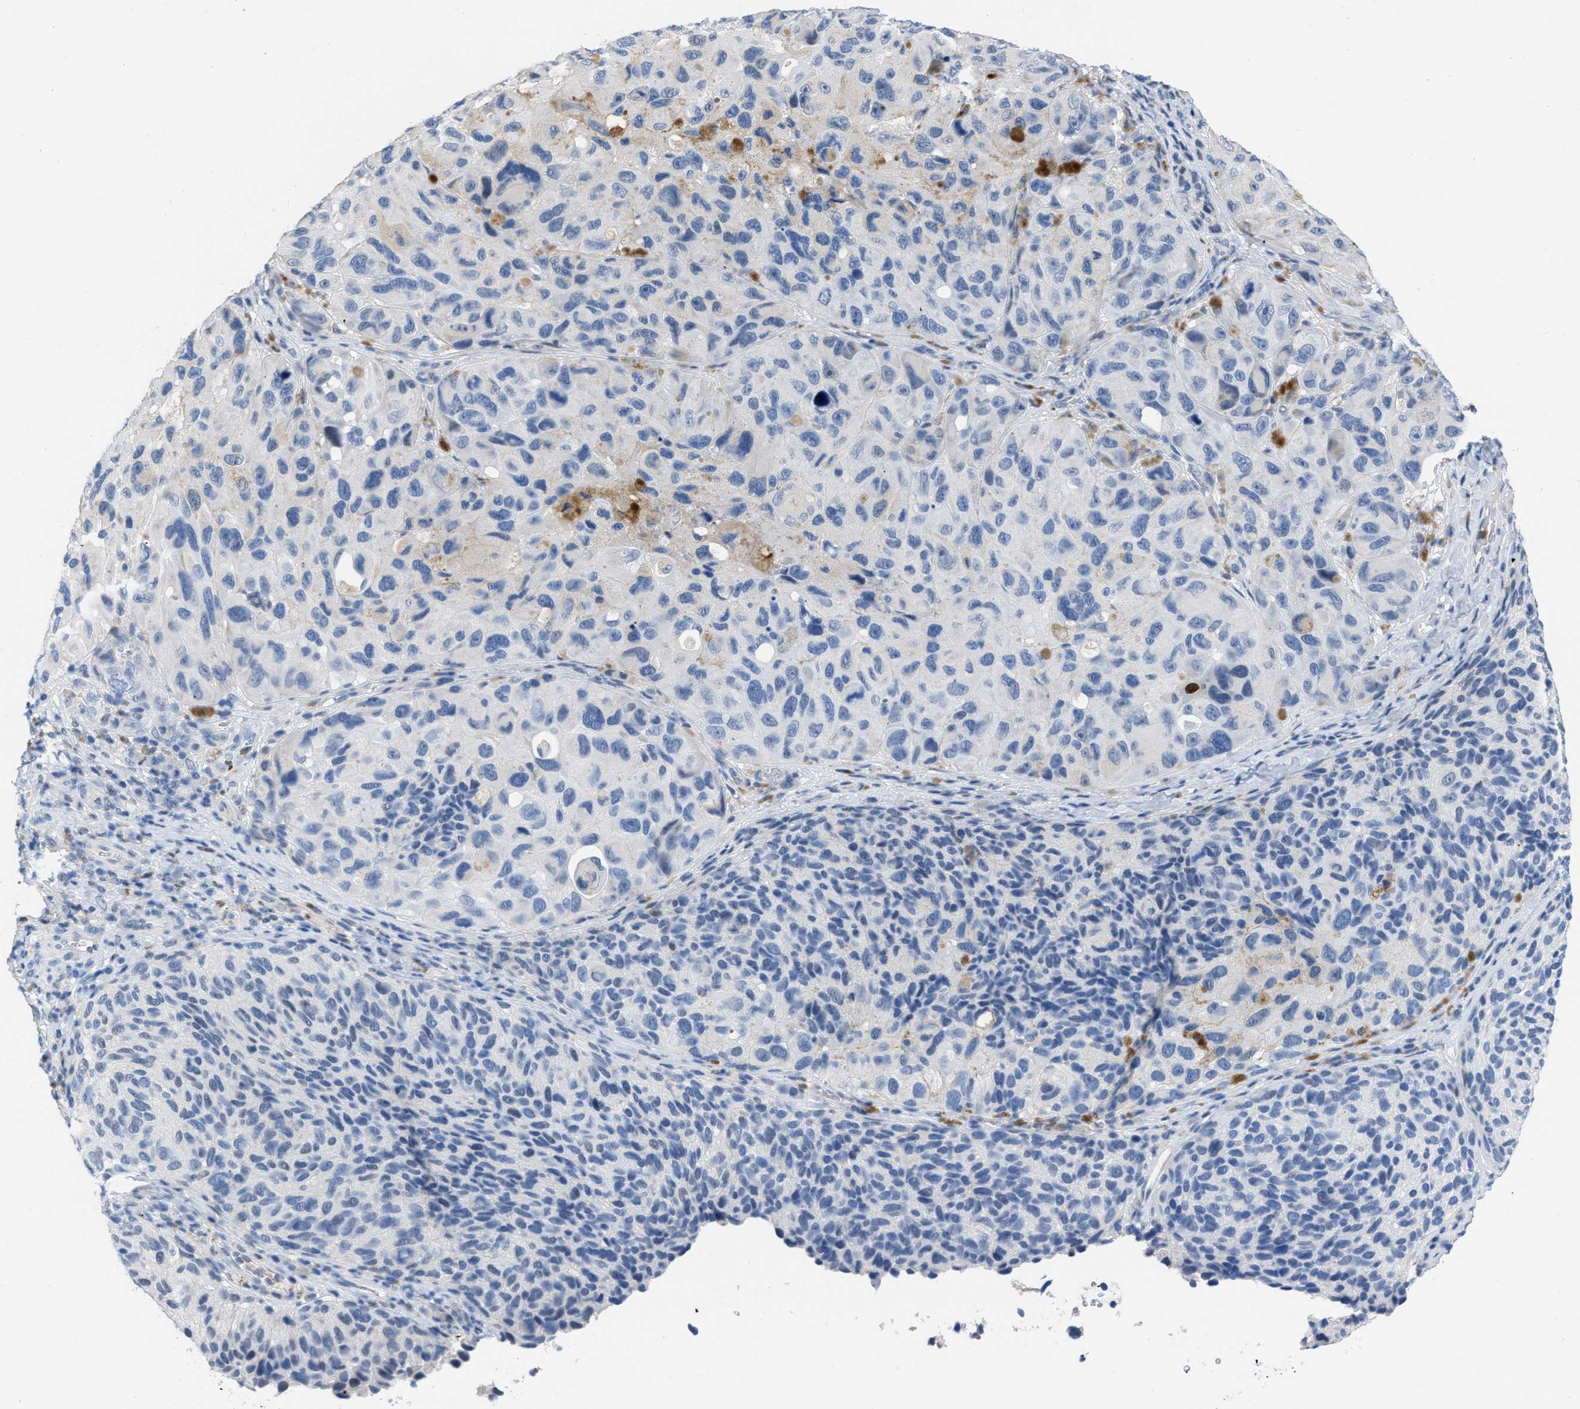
{"staining": {"intensity": "negative", "quantity": "none", "location": "none"}, "tissue": "melanoma", "cell_type": "Tumor cells", "image_type": "cancer", "snomed": [{"axis": "morphology", "description": "Malignant melanoma, NOS"}, {"axis": "topography", "description": "Skin"}], "caption": "DAB (3,3'-diaminobenzidine) immunohistochemical staining of malignant melanoma shows no significant expression in tumor cells. (DAB (3,3'-diaminobenzidine) immunohistochemistry with hematoxylin counter stain).", "gene": "BOLL", "patient": {"sex": "female", "age": 73}}